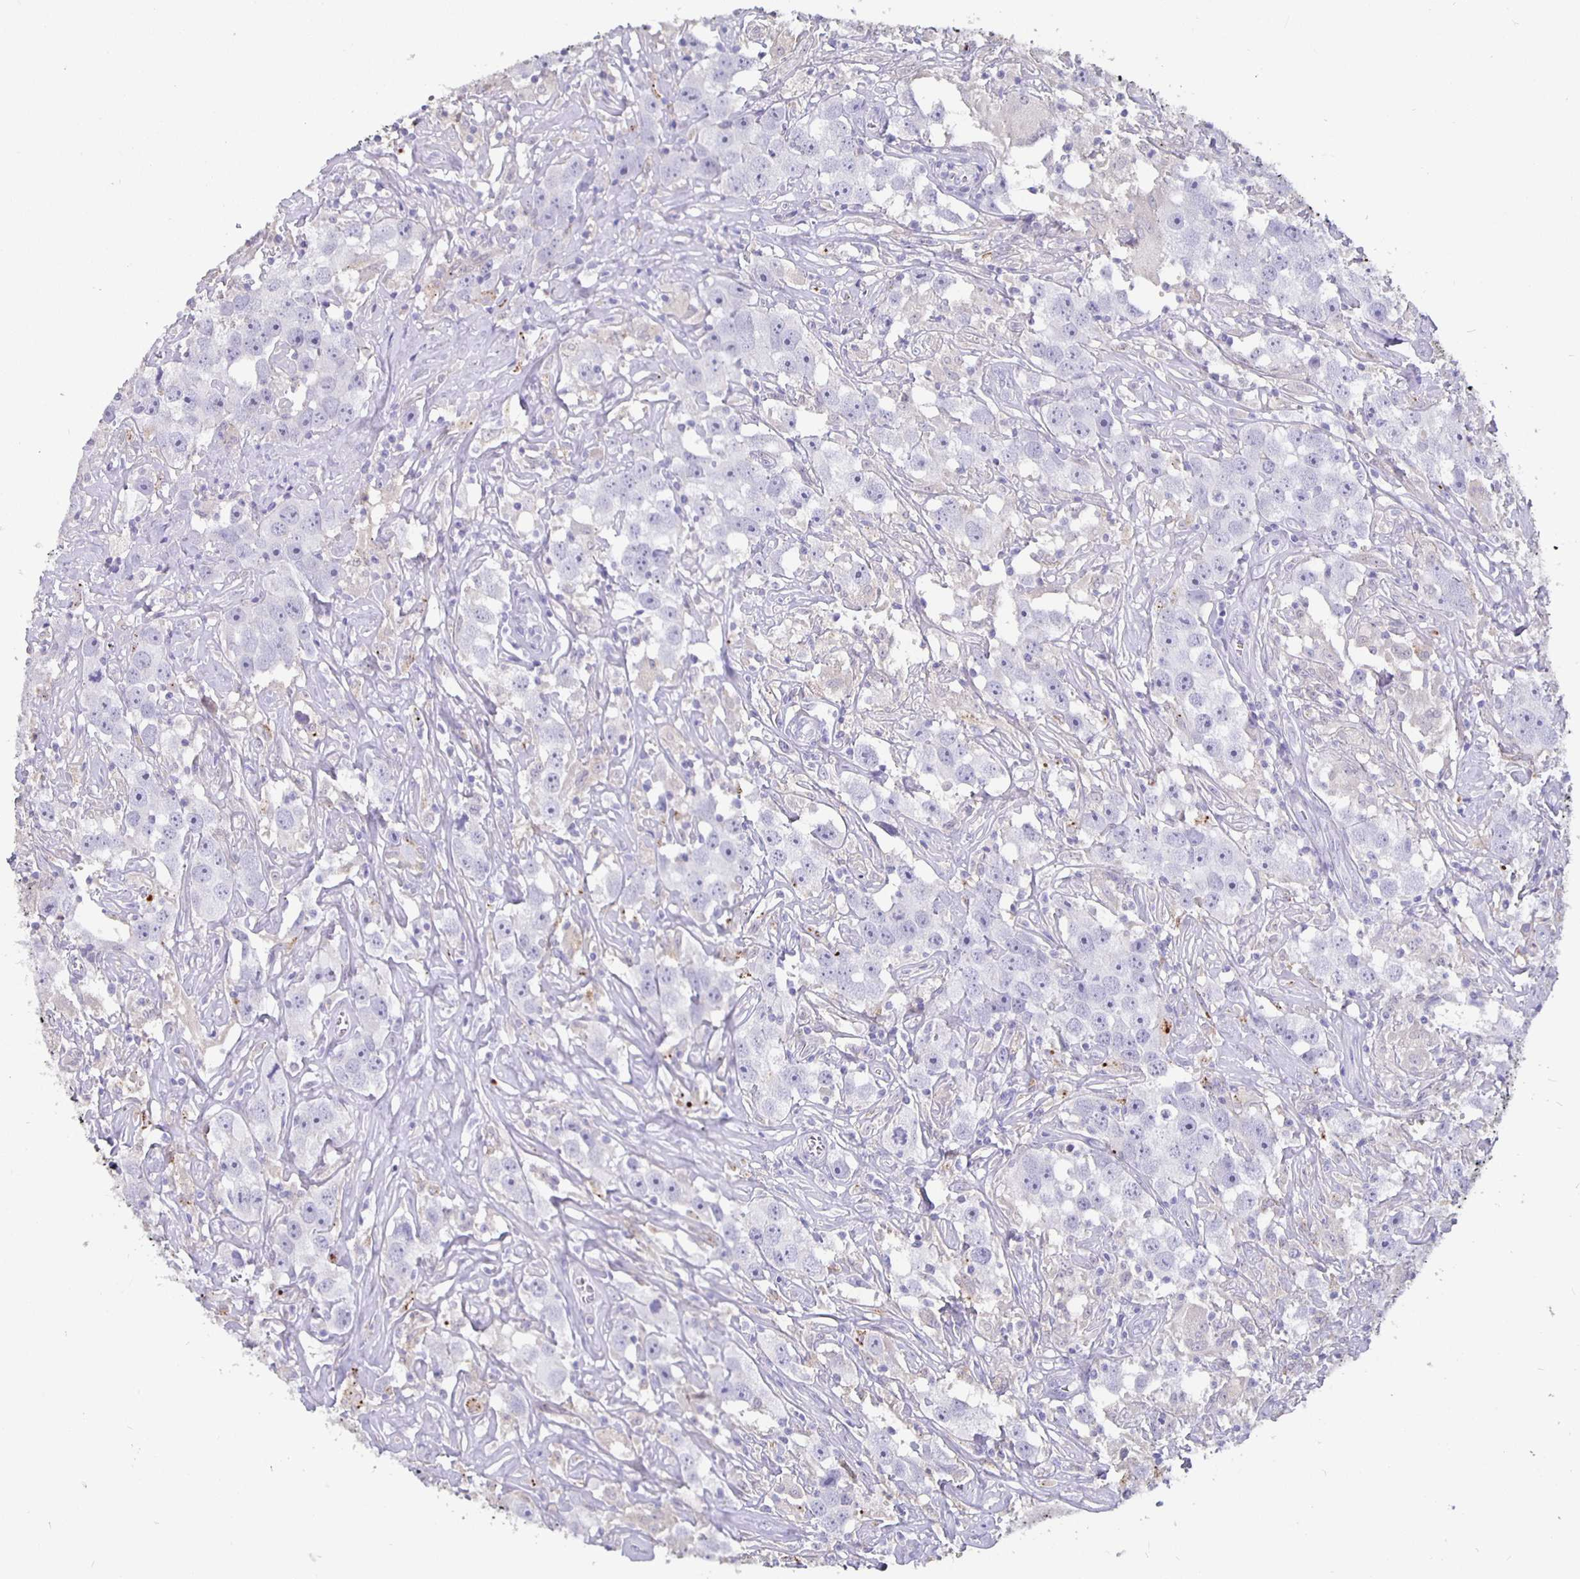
{"staining": {"intensity": "negative", "quantity": "none", "location": "none"}, "tissue": "testis cancer", "cell_type": "Tumor cells", "image_type": "cancer", "snomed": [{"axis": "morphology", "description": "Seminoma, NOS"}, {"axis": "topography", "description": "Testis"}], "caption": "The micrograph demonstrates no significant positivity in tumor cells of seminoma (testis). (Brightfield microscopy of DAB (3,3'-diaminobenzidine) IHC at high magnification).", "gene": "GPX4", "patient": {"sex": "male", "age": 49}}